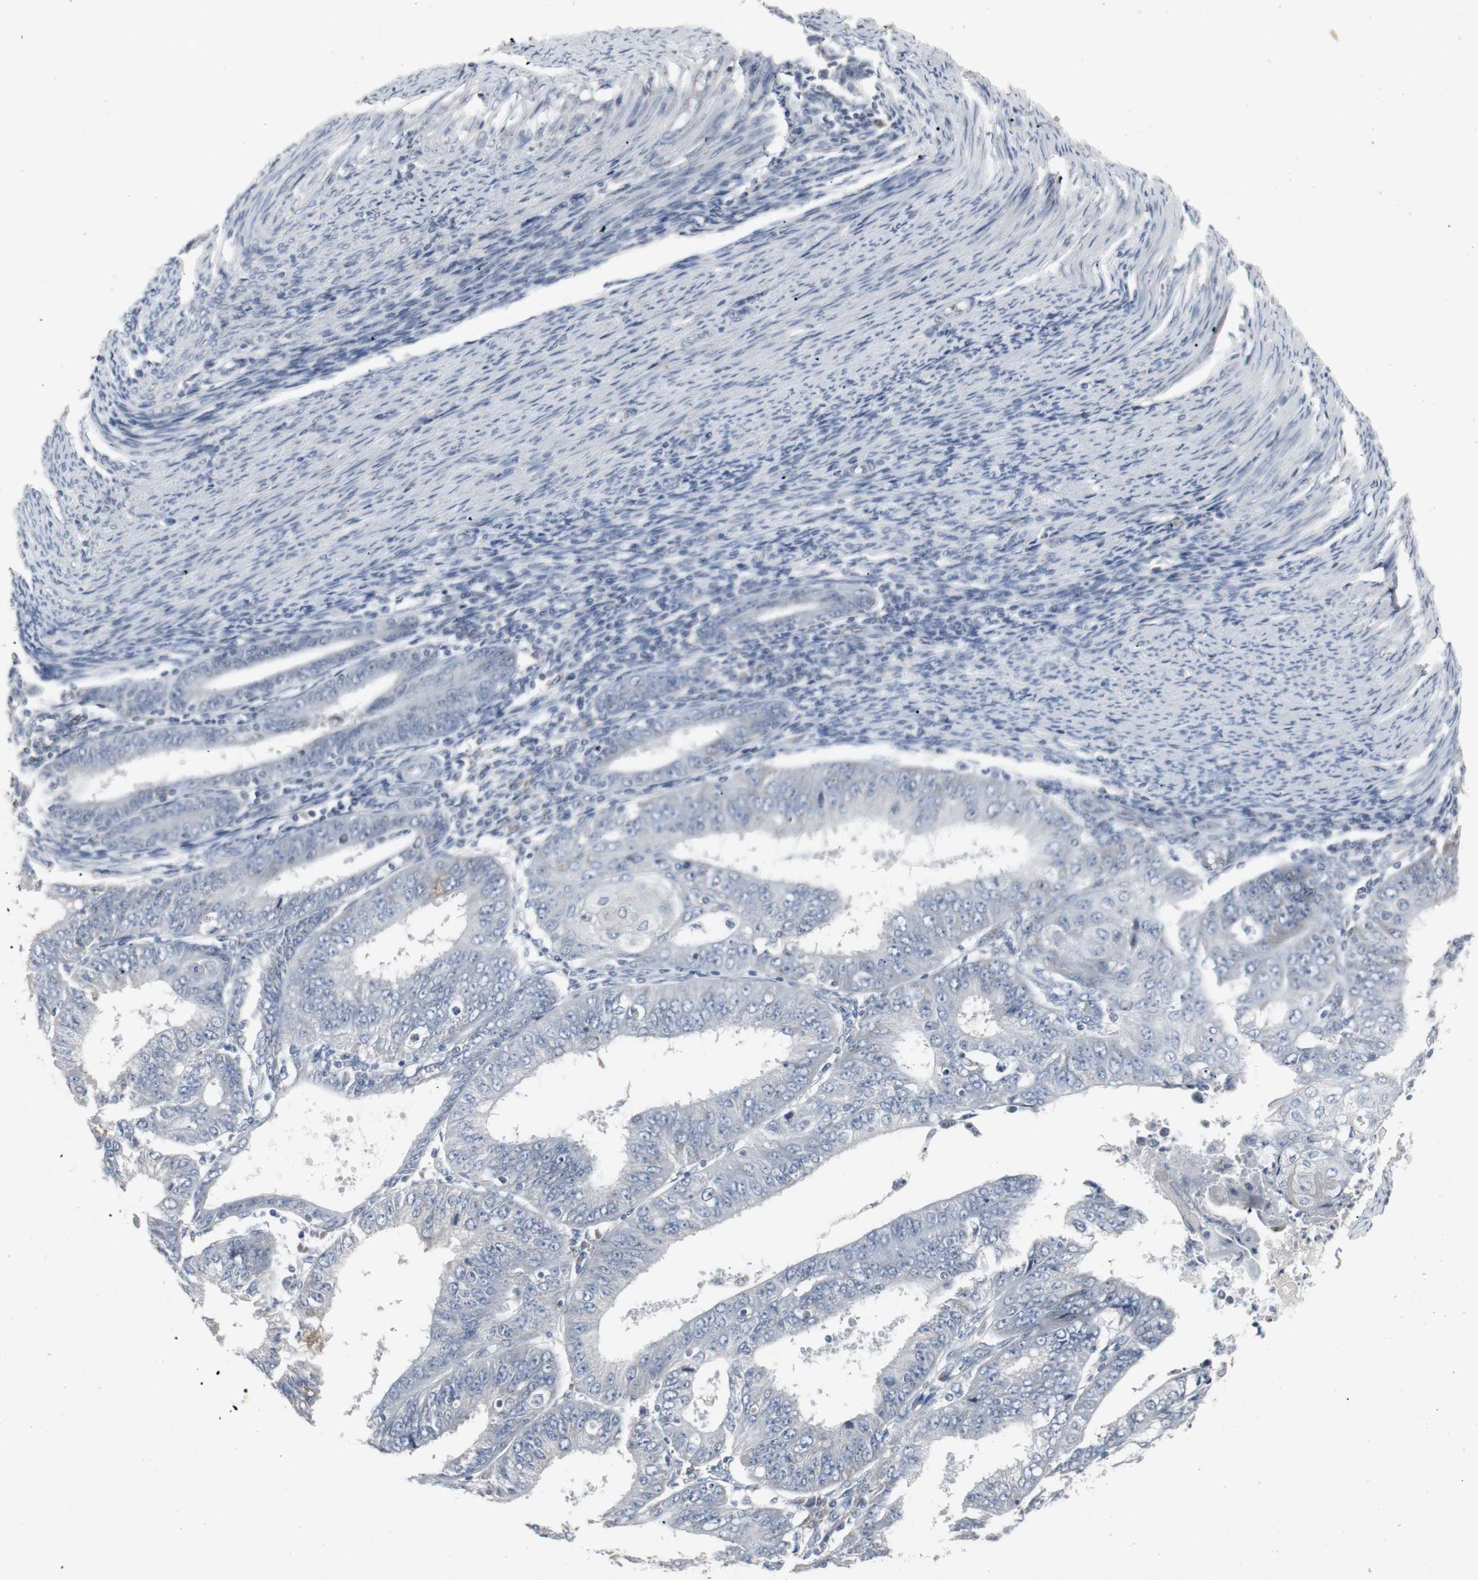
{"staining": {"intensity": "negative", "quantity": "none", "location": "none"}, "tissue": "endometrial cancer", "cell_type": "Tumor cells", "image_type": "cancer", "snomed": [{"axis": "morphology", "description": "Adenocarcinoma, NOS"}, {"axis": "topography", "description": "Endometrium"}], "caption": "Immunohistochemistry micrograph of endometrial adenocarcinoma stained for a protein (brown), which demonstrates no expression in tumor cells.", "gene": "ACAA1", "patient": {"sex": "female", "age": 42}}